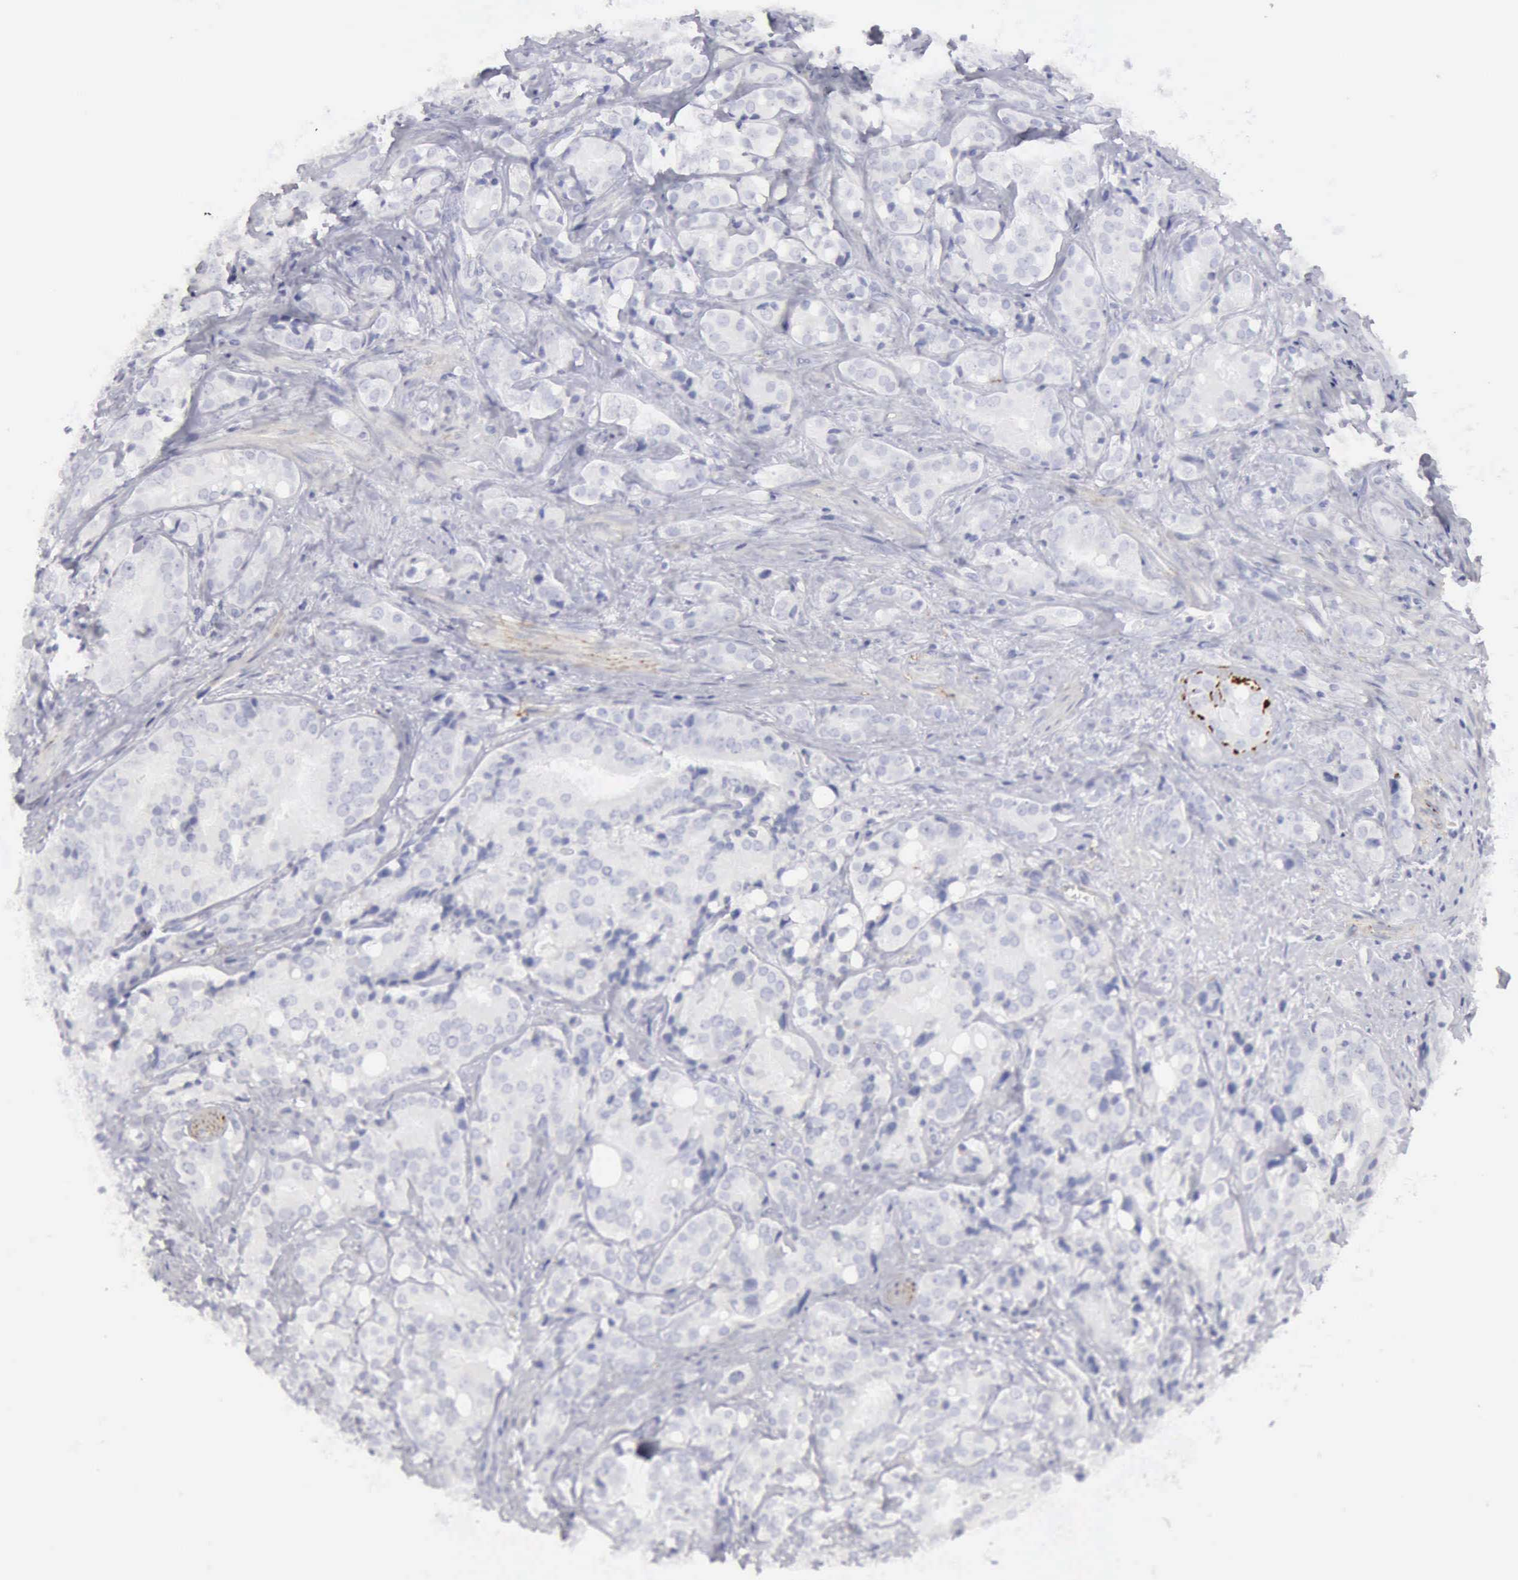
{"staining": {"intensity": "negative", "quantity": "none", "location": "none"}, "tissue": "prostate cancer", "cell_type": "Tumor cells", "image_type": "cancer", "snomed": [{"axis": "morphology", "description": "Adenocarcinoma, High grade"}, {"axis": "topography", "description": "Prostate"}], "caption": "Immunohistochemical staining of human prostate adenocarcinoma (high-grade) reveals no significant staining in tumor cells.", "gene": "NCAM1", "patient": {"sex": "male", "age": 68}}